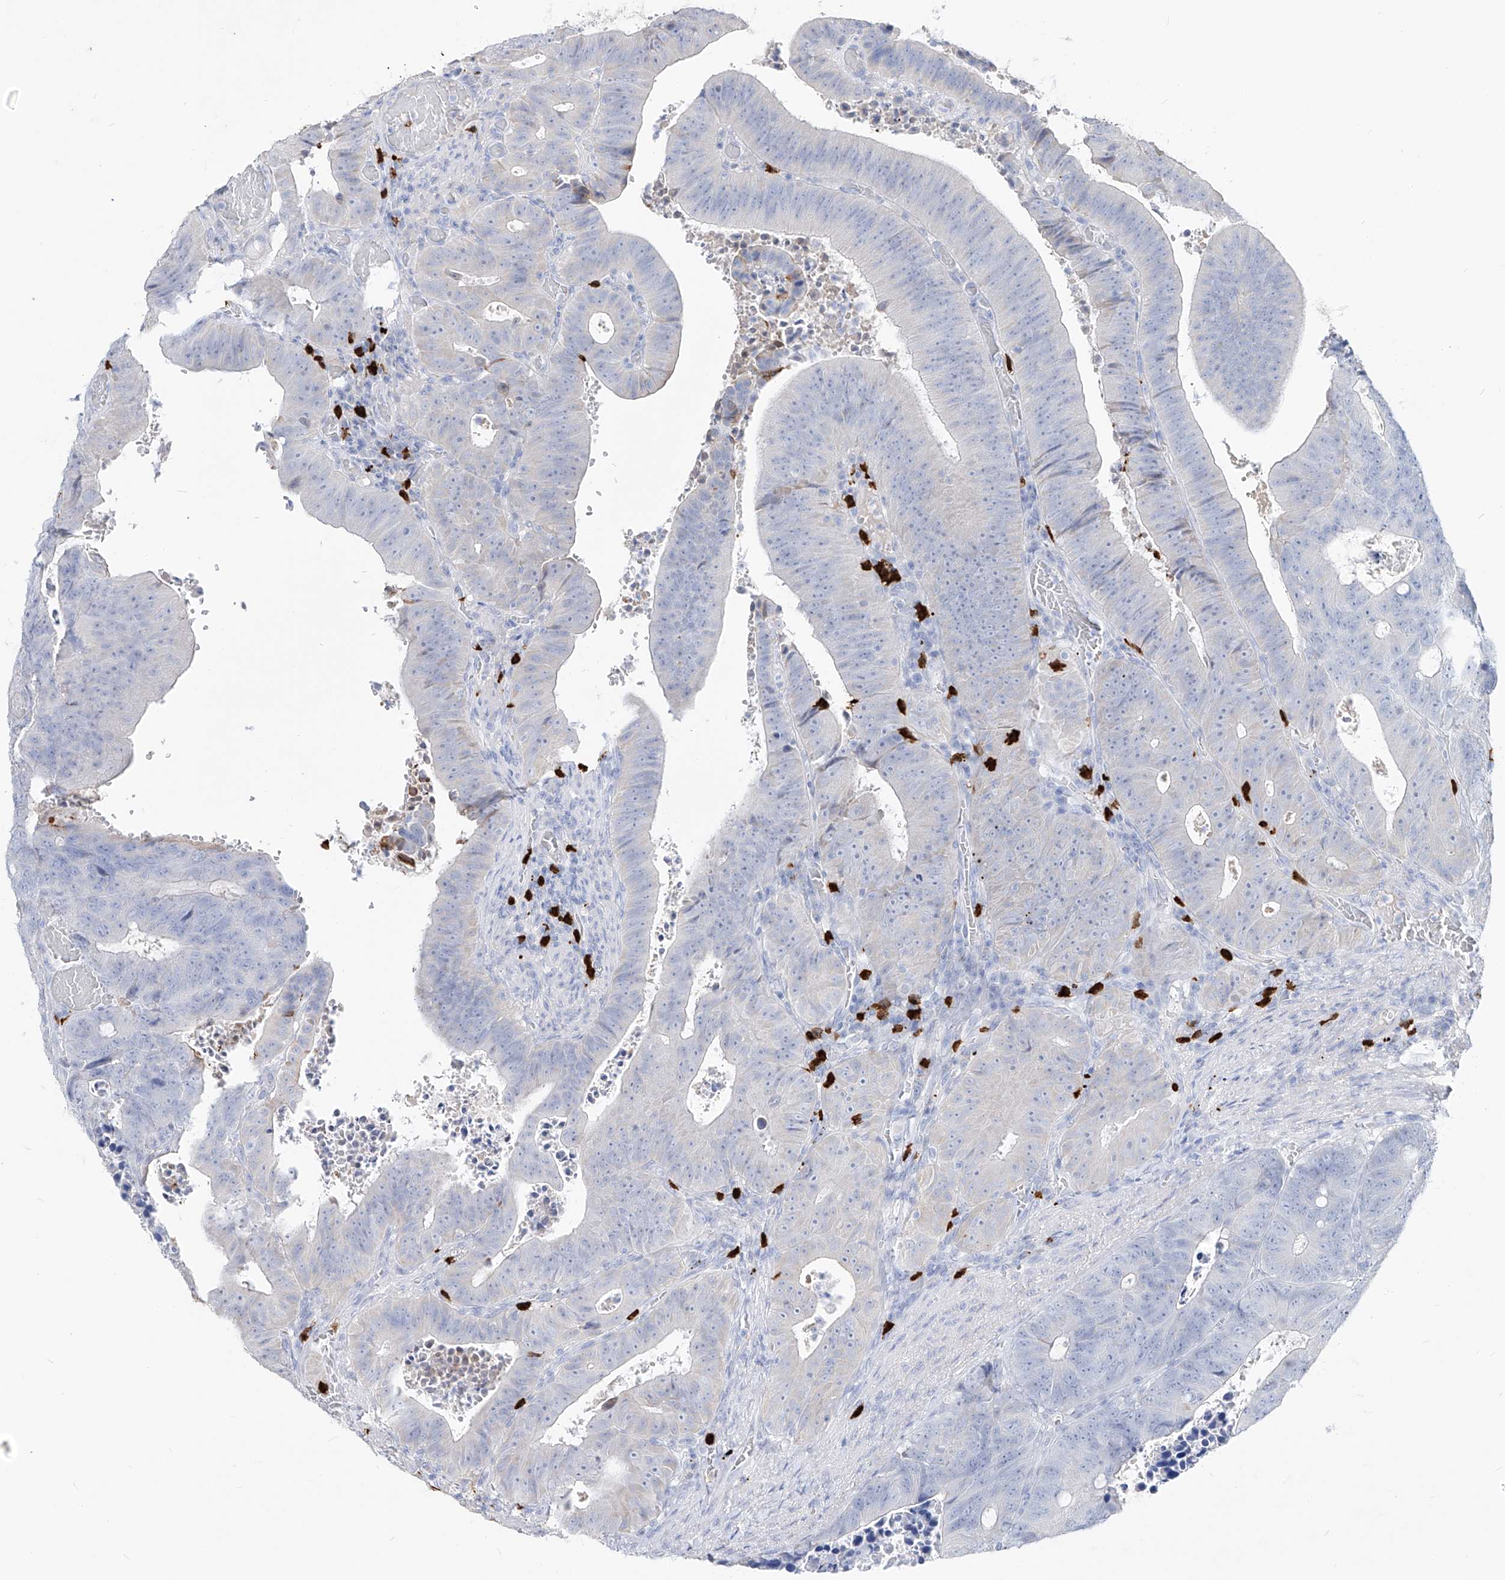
{"staining": {"intensity": "negative", "quantity": "none", "location": "none"}, "tissue": "colorectal cancer", "cell_type": "Tumor cells", "image_type": "cancer", "snomed": [{"axis": "morphology", "description": "Adenocarcinoma, NOS"}, {"axis": "topography", "description": "Colon"}], "caption": "This is an immunohistochemistry micrograph of colorectal adenocarcinoma. There is no expression in tumor cells.", "gene": "FRS3", "patient": {"sex": "male", "age": 87}}